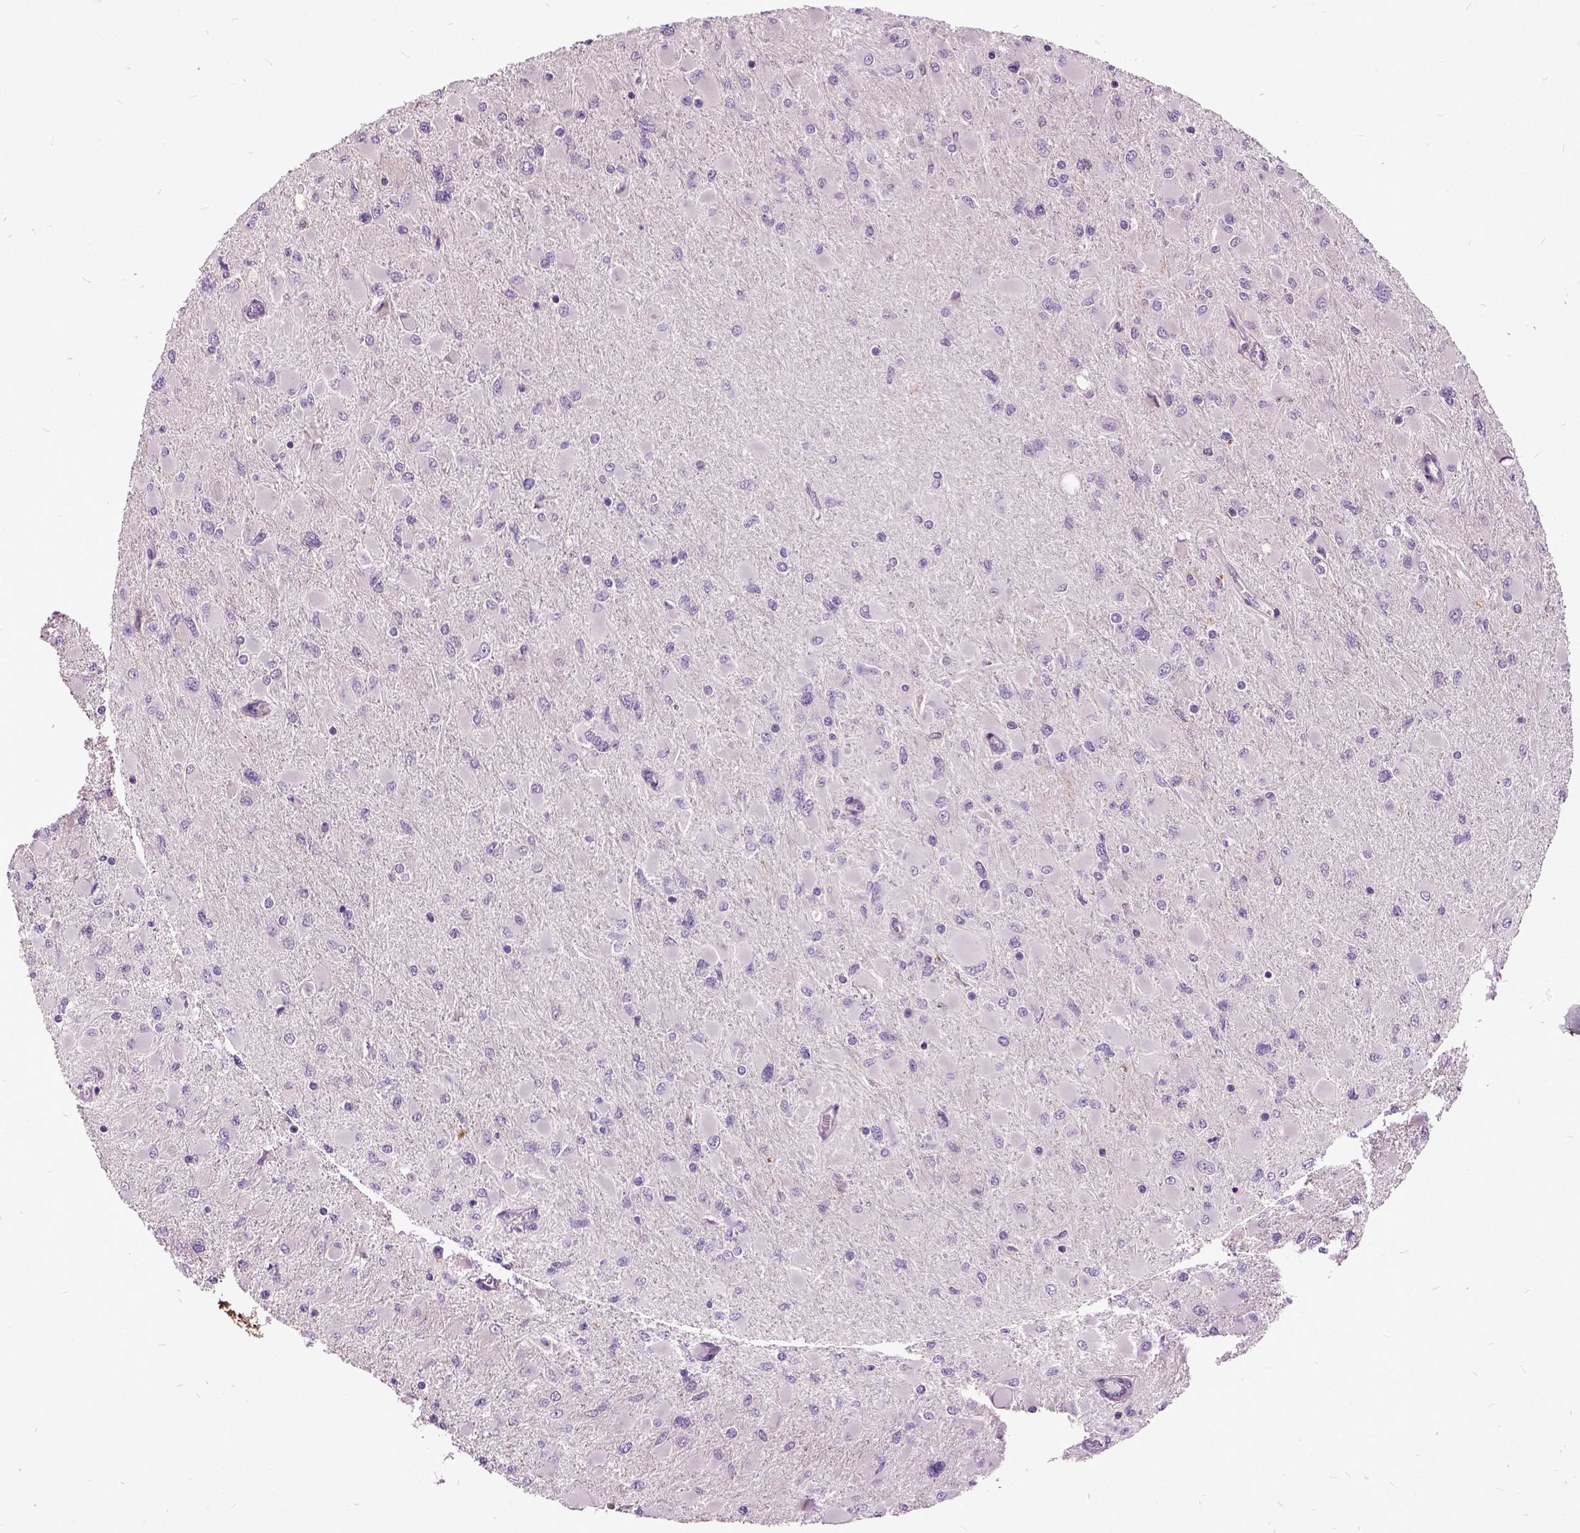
{"staining": {"intensity": "negative", "quantity": "none", "location": "none"}, "tissue": "glioma", "cell_type": "Tumor cells", "image_type": "cancer", "snomed": [{"axis": "morphology", "description": "Glioma, malignant, High grade"}, {"axis": "topography", "description": "Cerebral cortex"}], "caption": "IHC of human glioma reveals no expression in tumor cells.", "gene": "ILRUN", "patient": {"sex": "female", "age": 36}}